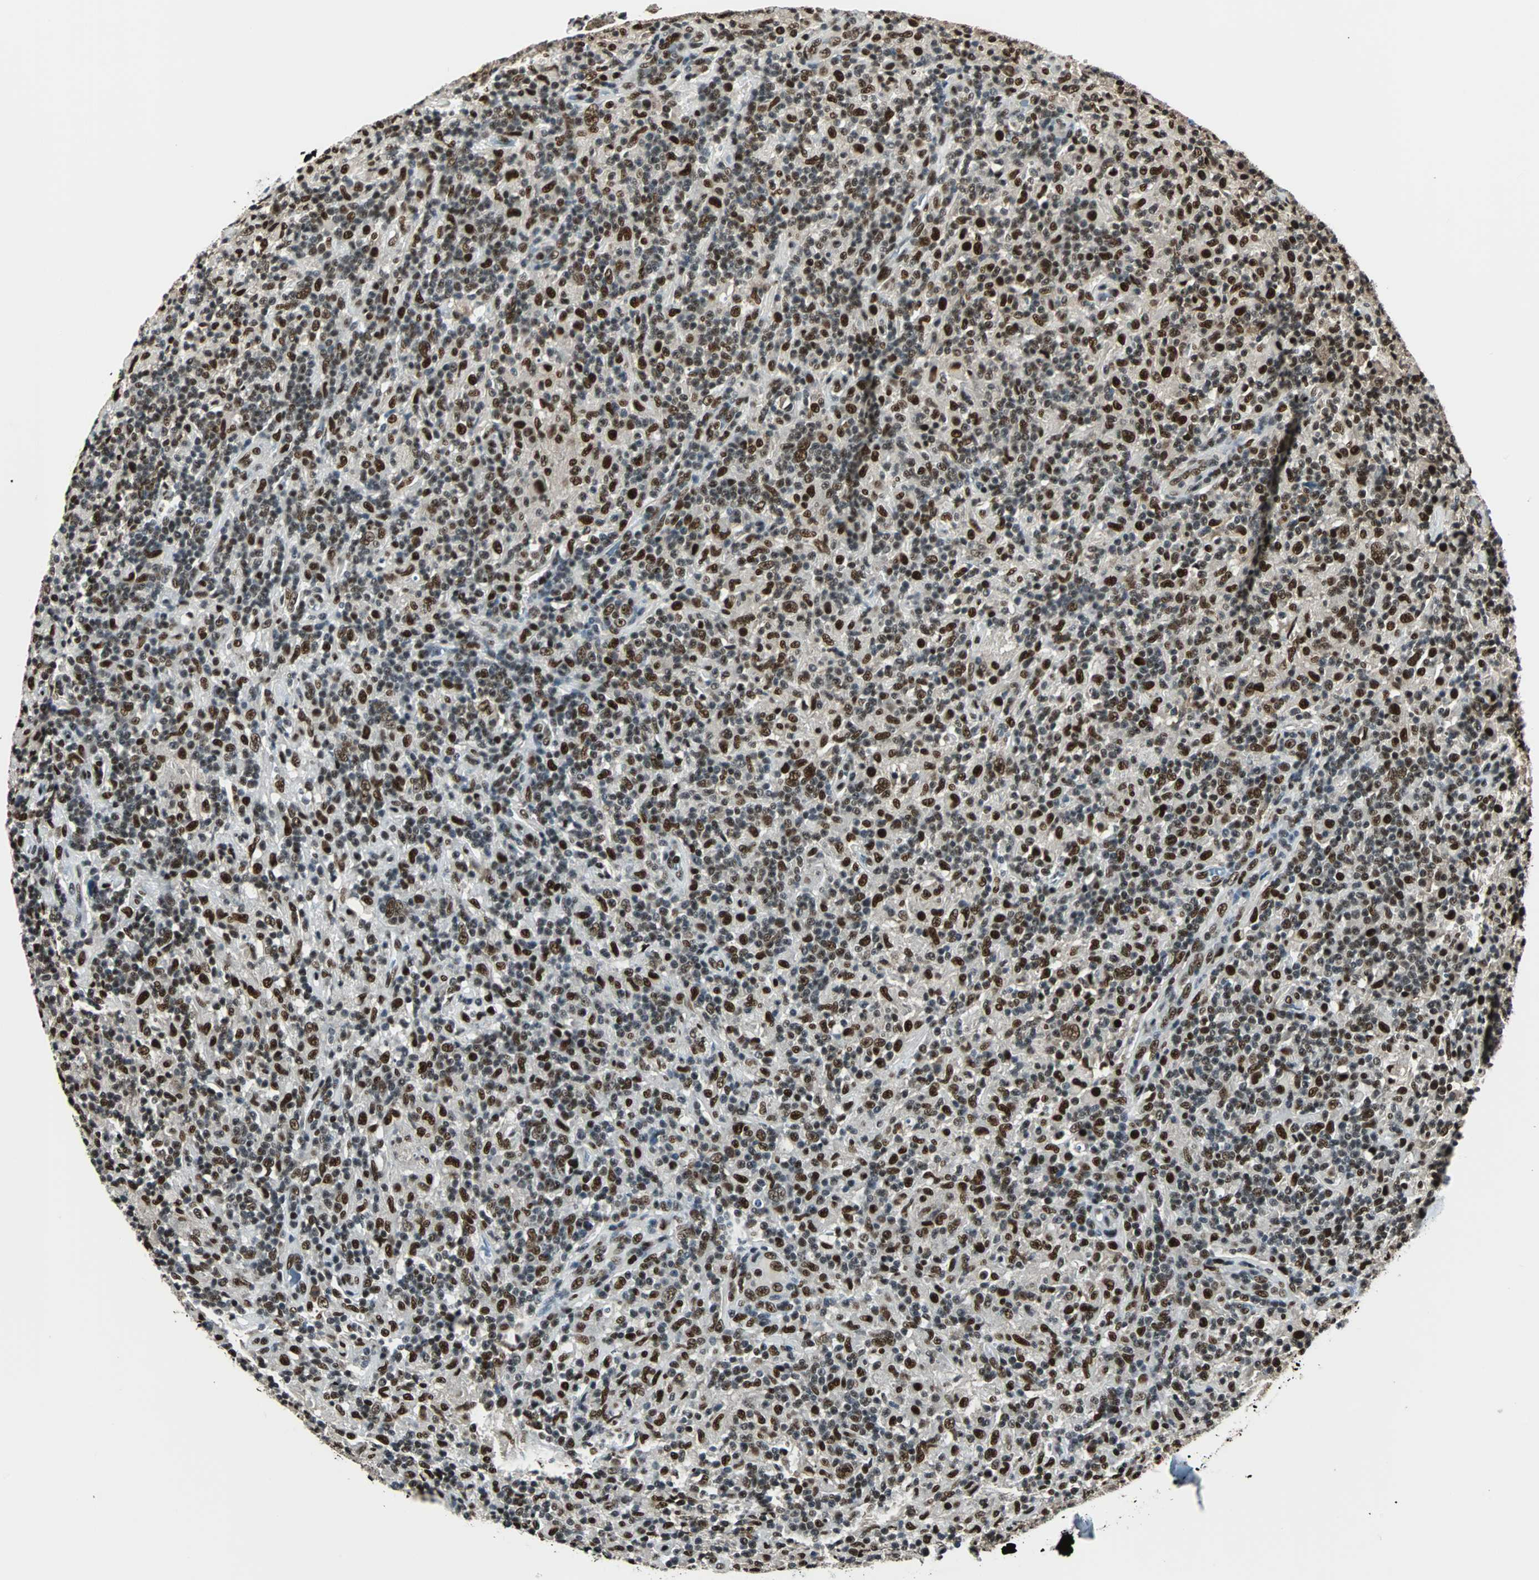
{"staining": {"intensity": "strong", "quantity": ">75%", "location": "nuclear"}, "tissue": "lymphoma", "cell_type": "Tumor cells", "image_type": "cancer", "snomed": [{"axis": "morphology", "description": "Hodgkin's disease, NOS"}, {"axis": "topography", "description": "Lymph node"}], "caption": "Lymphoma tissue demonstrates strong nuclear staining in approximately >75% of tumor cells", "gene": "XRCC4", "patient": {"sex": "male", "age": 70}}